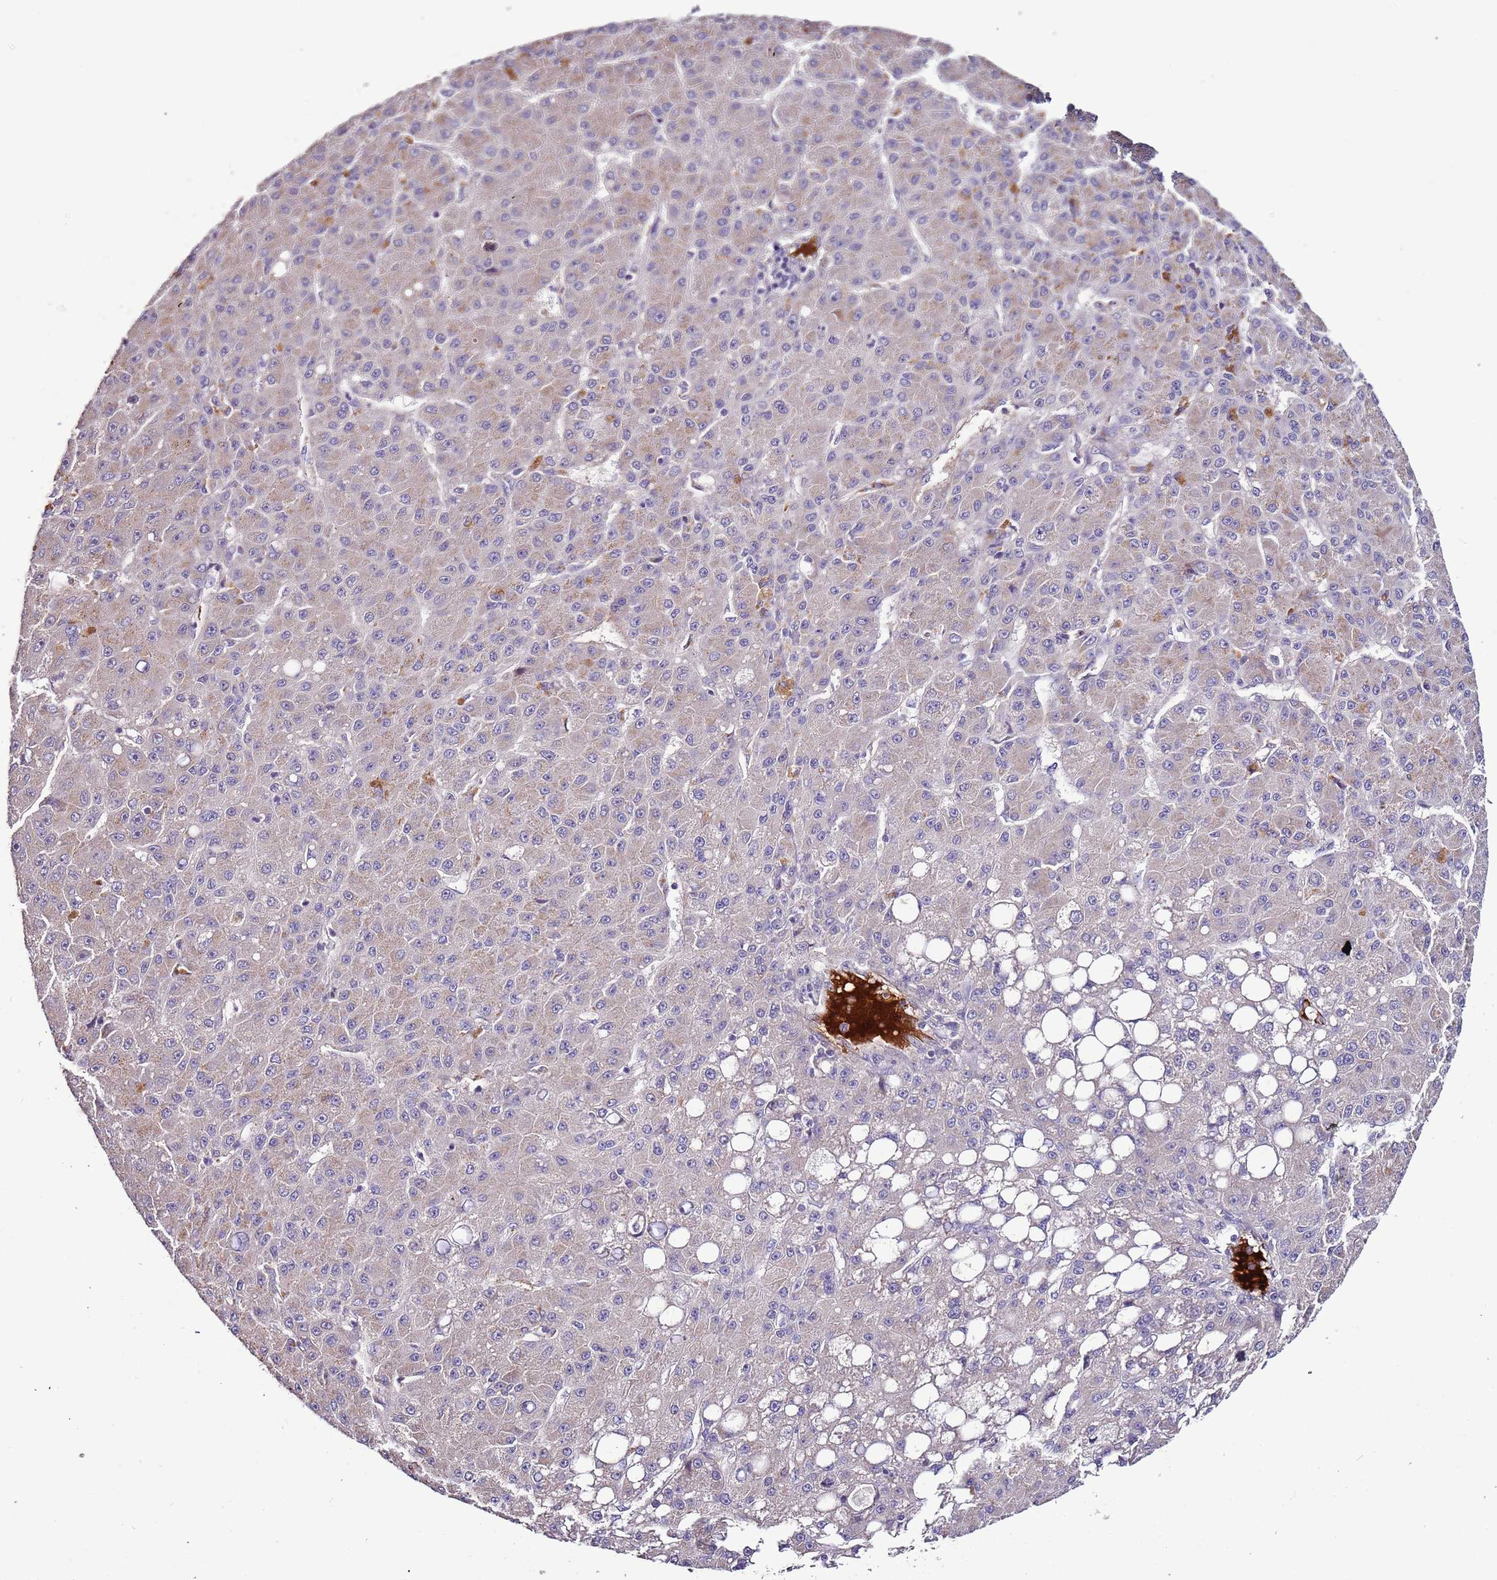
{"staining": {"intensity": "weak", "quantity": "<25%", "location": "cytoplasmic/membranous"}, "tissue": "liver cancer", "cell_type": "Tumor cells", "image_type": "cancer", "snomed": [{"axis": "morphology", "description": "Carcinoma, Hepatocellular, NOS"}, {"axis": "topography", "description": "Liver"}], "caption": "Human hepatocellular carcinoma (liver) stained for a protein using IHC reveals no expression in tumor cells.", "gene": "FAM20A", "patient": {"sex": "male", "age": 67}}